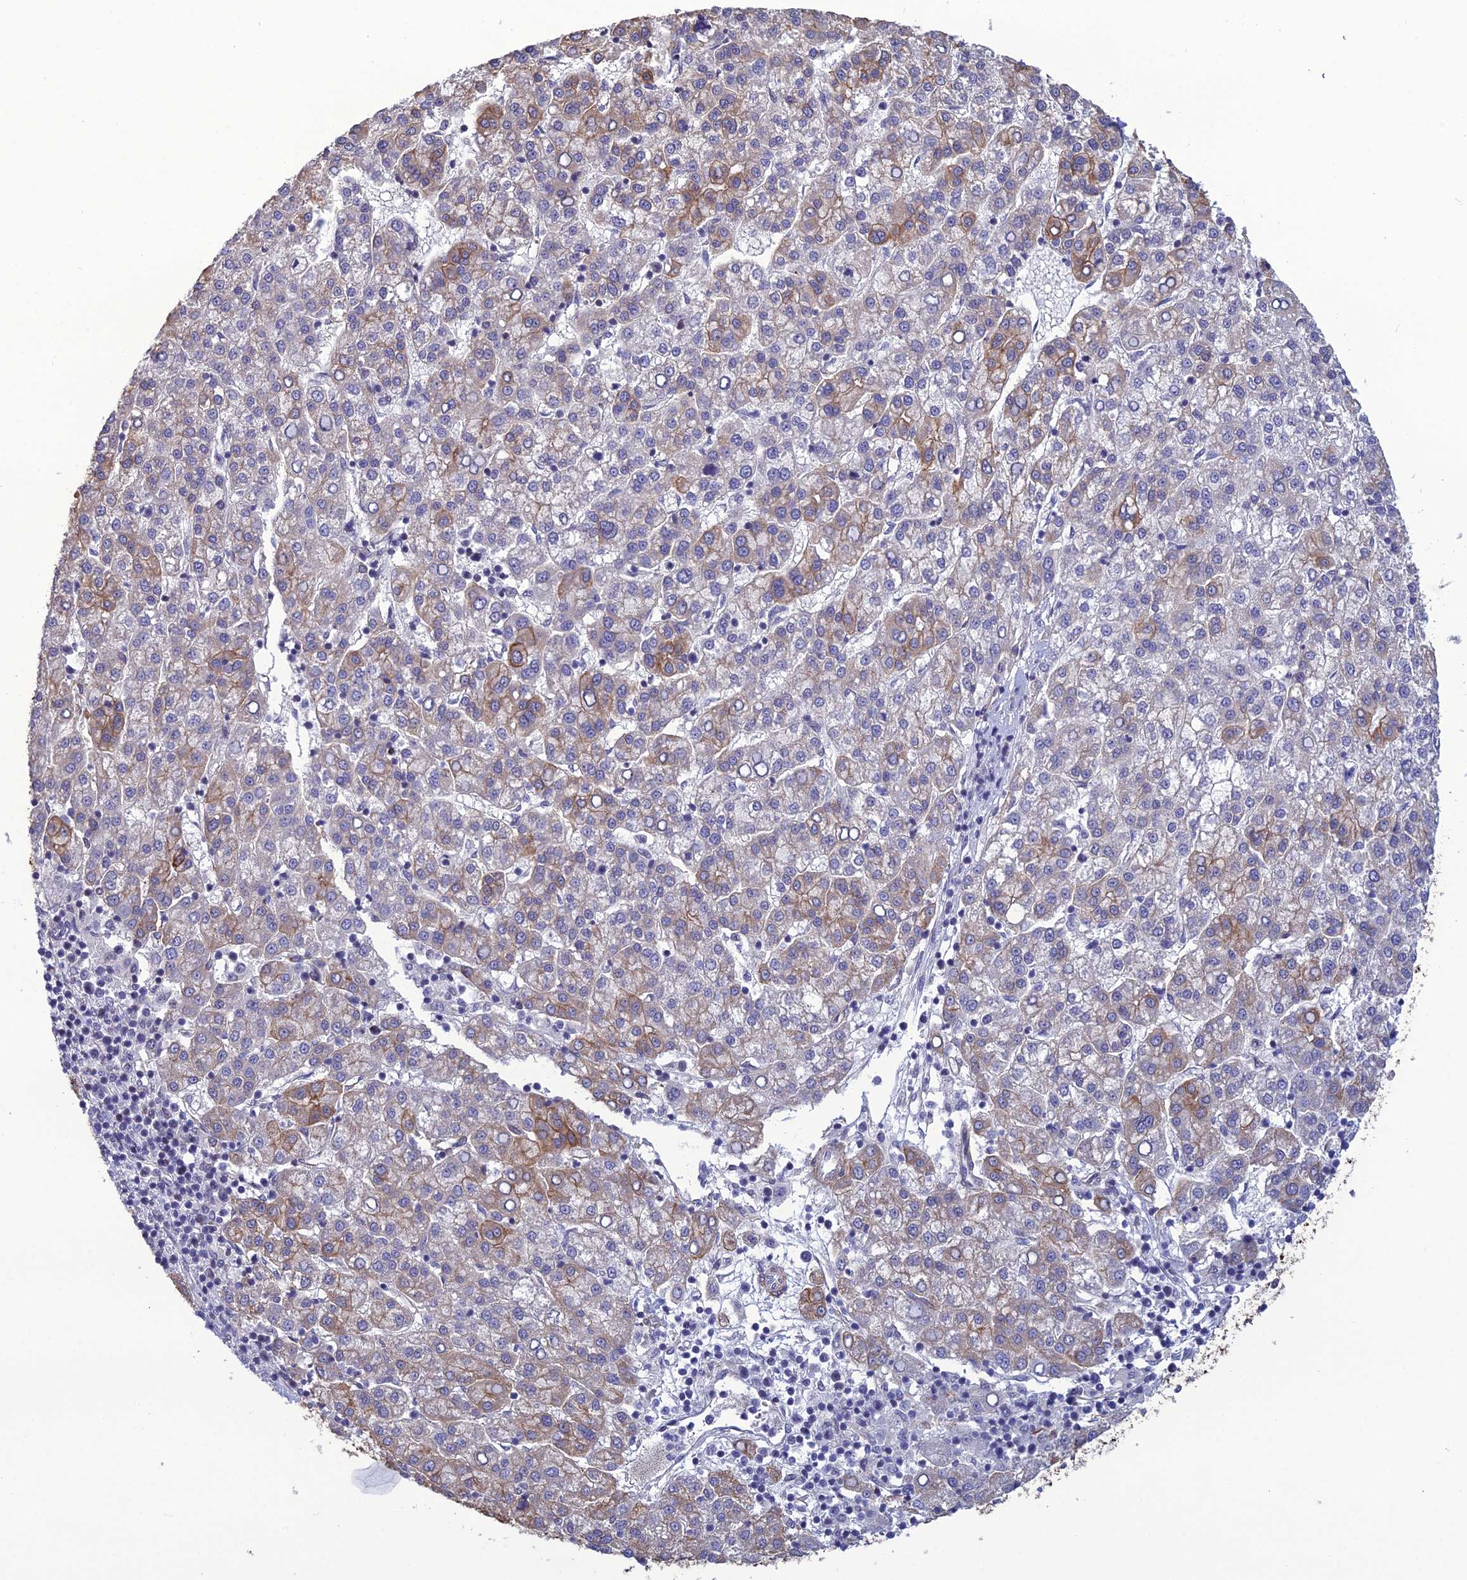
{"staining": {"intensity": "moderate", "quantity": "<25%", "location": "cytoplasmic/membranous"}, "tissue": "liver cancer", "cell_type": "Tumor cells", "image_type": "cancer", "snomed": [{"axis": "morphology", "description": "Carcinoma, Hepatocellular, NOS"}, {"axis": "topography", "description": "Liver"}], "caption": "Human hepatocellular carcinoma (liver) stained with a brown dye reveals moderate cytoplasmic/membranous positive staining in about <25% of tumor cells.", "gene": "LZTS2", "patient": {"sex": "female", "age": 58}}